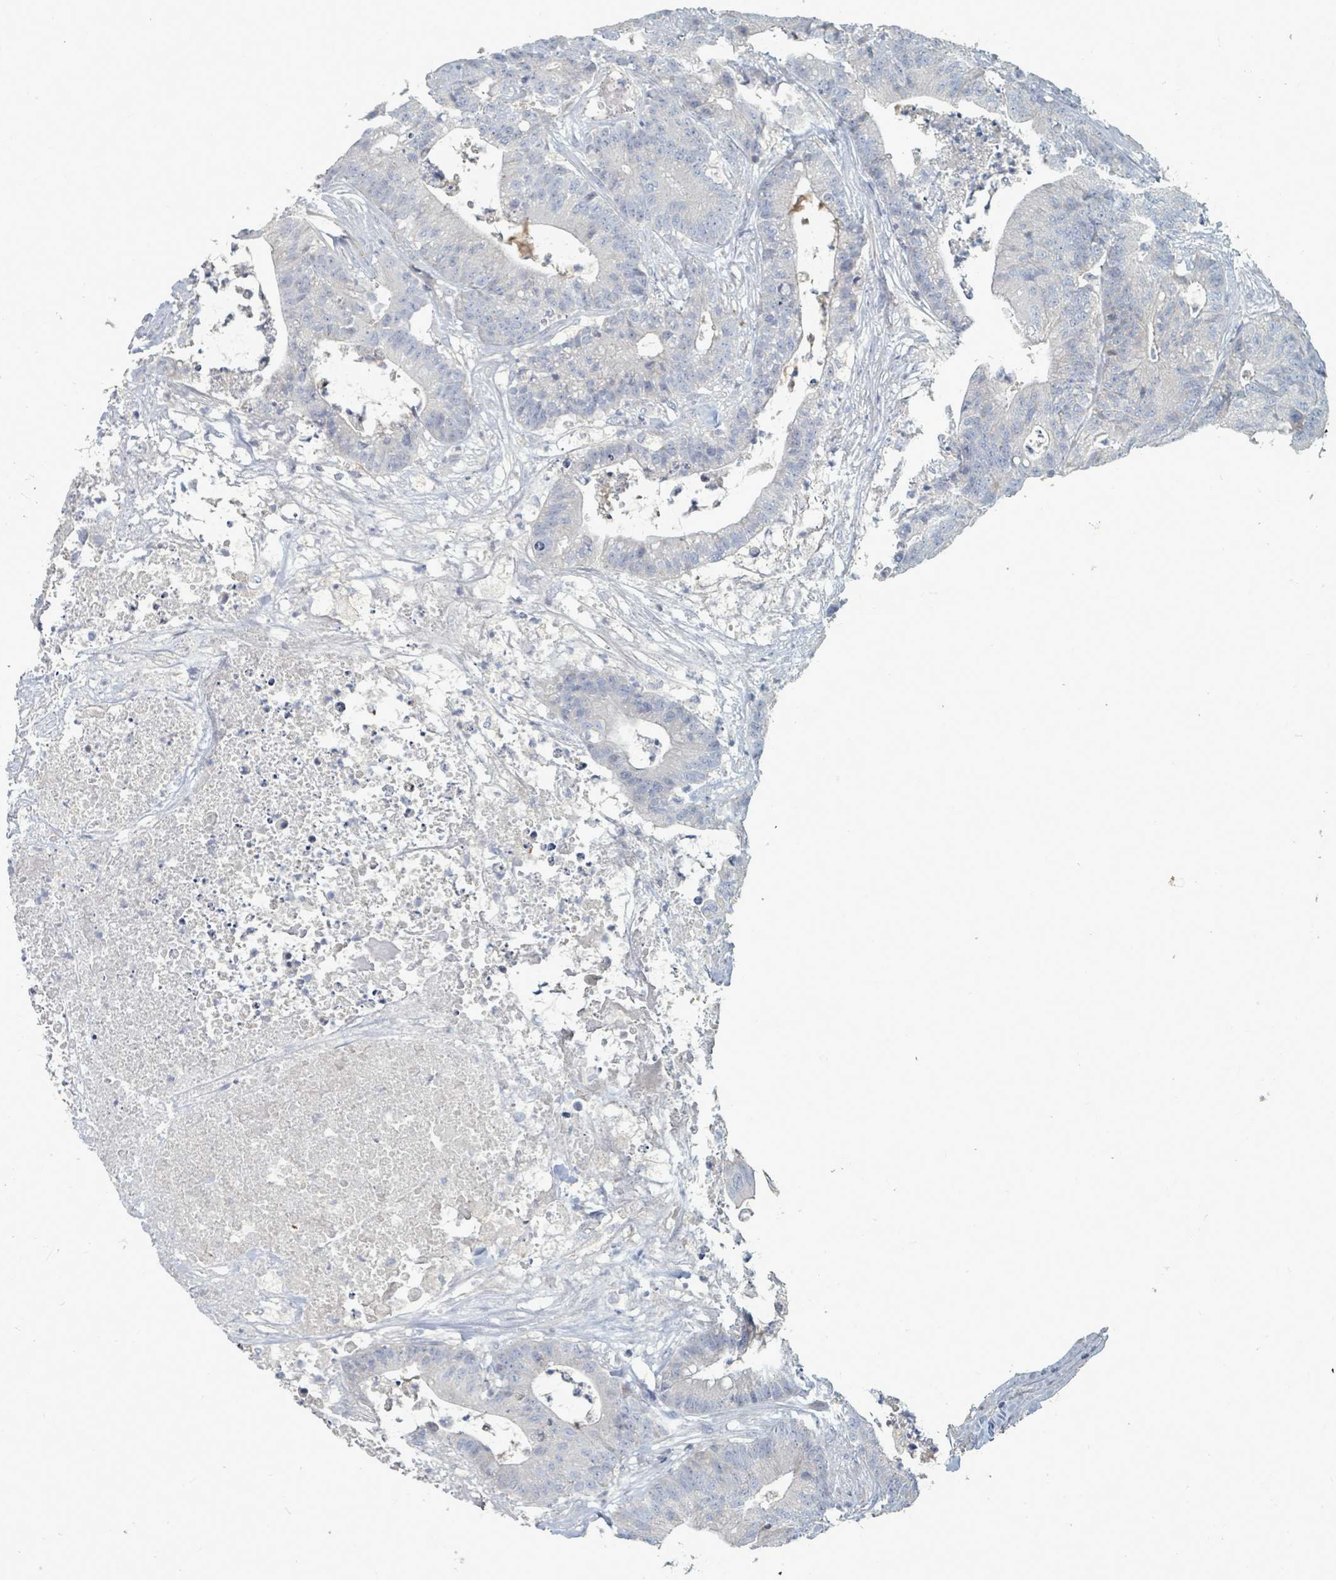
{"staining": {"intensity": "negative", "quantity": "none", "location": "none"}, "tissue": "colorectal cancer", "cell_type": "Tumor cells", "image_type": "cancer", "snomed": [{"axis": "morphology", "description": "Adenocarcinoma, NOS"}, {"axis": "topography", "description": "Colon"}], "caption": "Colorectal cancer was stained to show a protein in brown. There is no significant staining in tumor cells.", "gene": "ARGFX", "patient": {"sex": "female", "age": 84}}